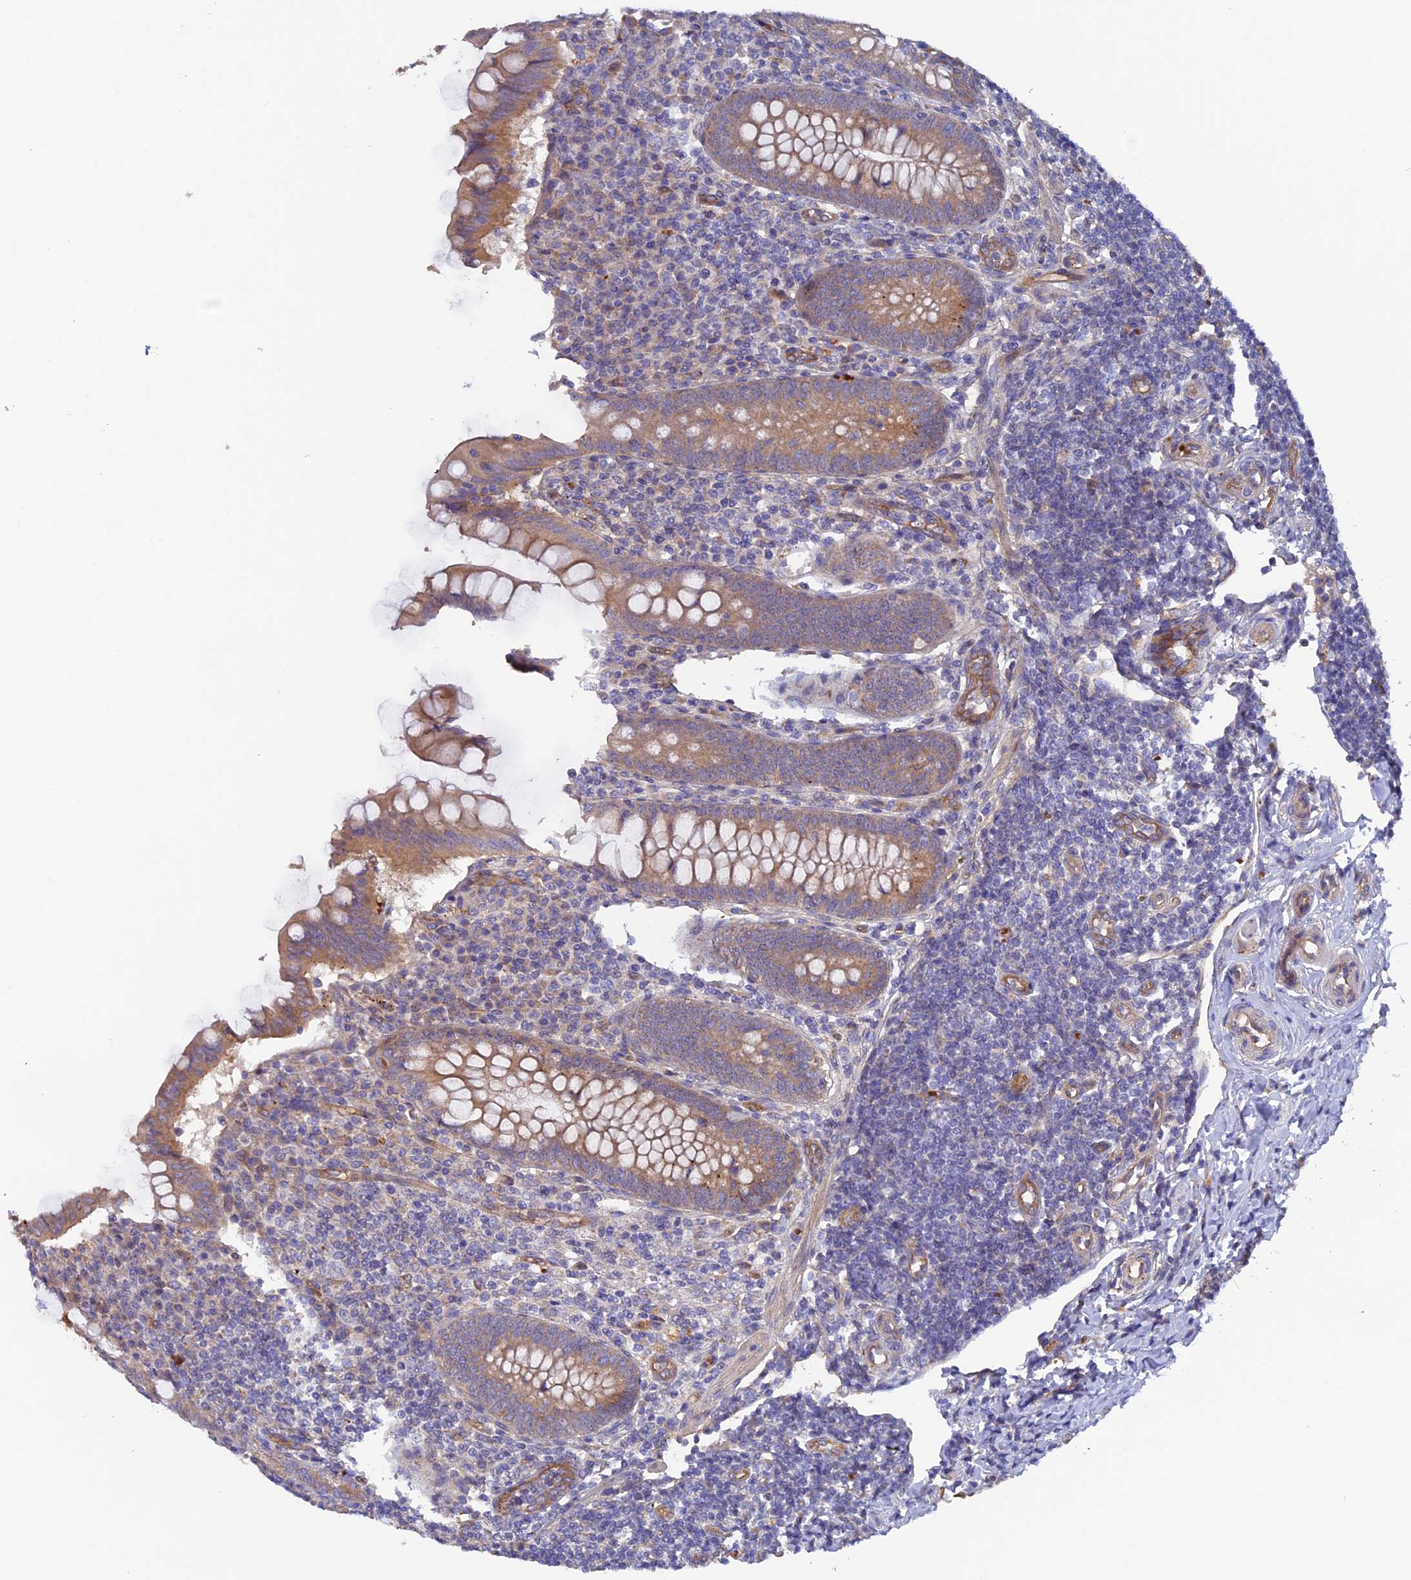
{"staining": {"intensity": "moderate", "quantity": ">75%", "location": "cytoplasmic/membranous"}, "tissue": "appendix", "cell_type": "Glandular cells", "image_type": "normal", "snomed": [{"axis": "morphology", "description": "Normal tissue, NOS"}, {"axis": "topography", "description": "Appendix"}], "caption": "IHC image of normal appendix: appendix stained using IHC shows medium levels of moderate protein expression localized specifically in the cytoplasmic/membranous of glandular cells, appearing as a cytoplasmic/membranous brown color.", "gene": "DUS3L", "patient": {"sex": "female", "age": 33}}